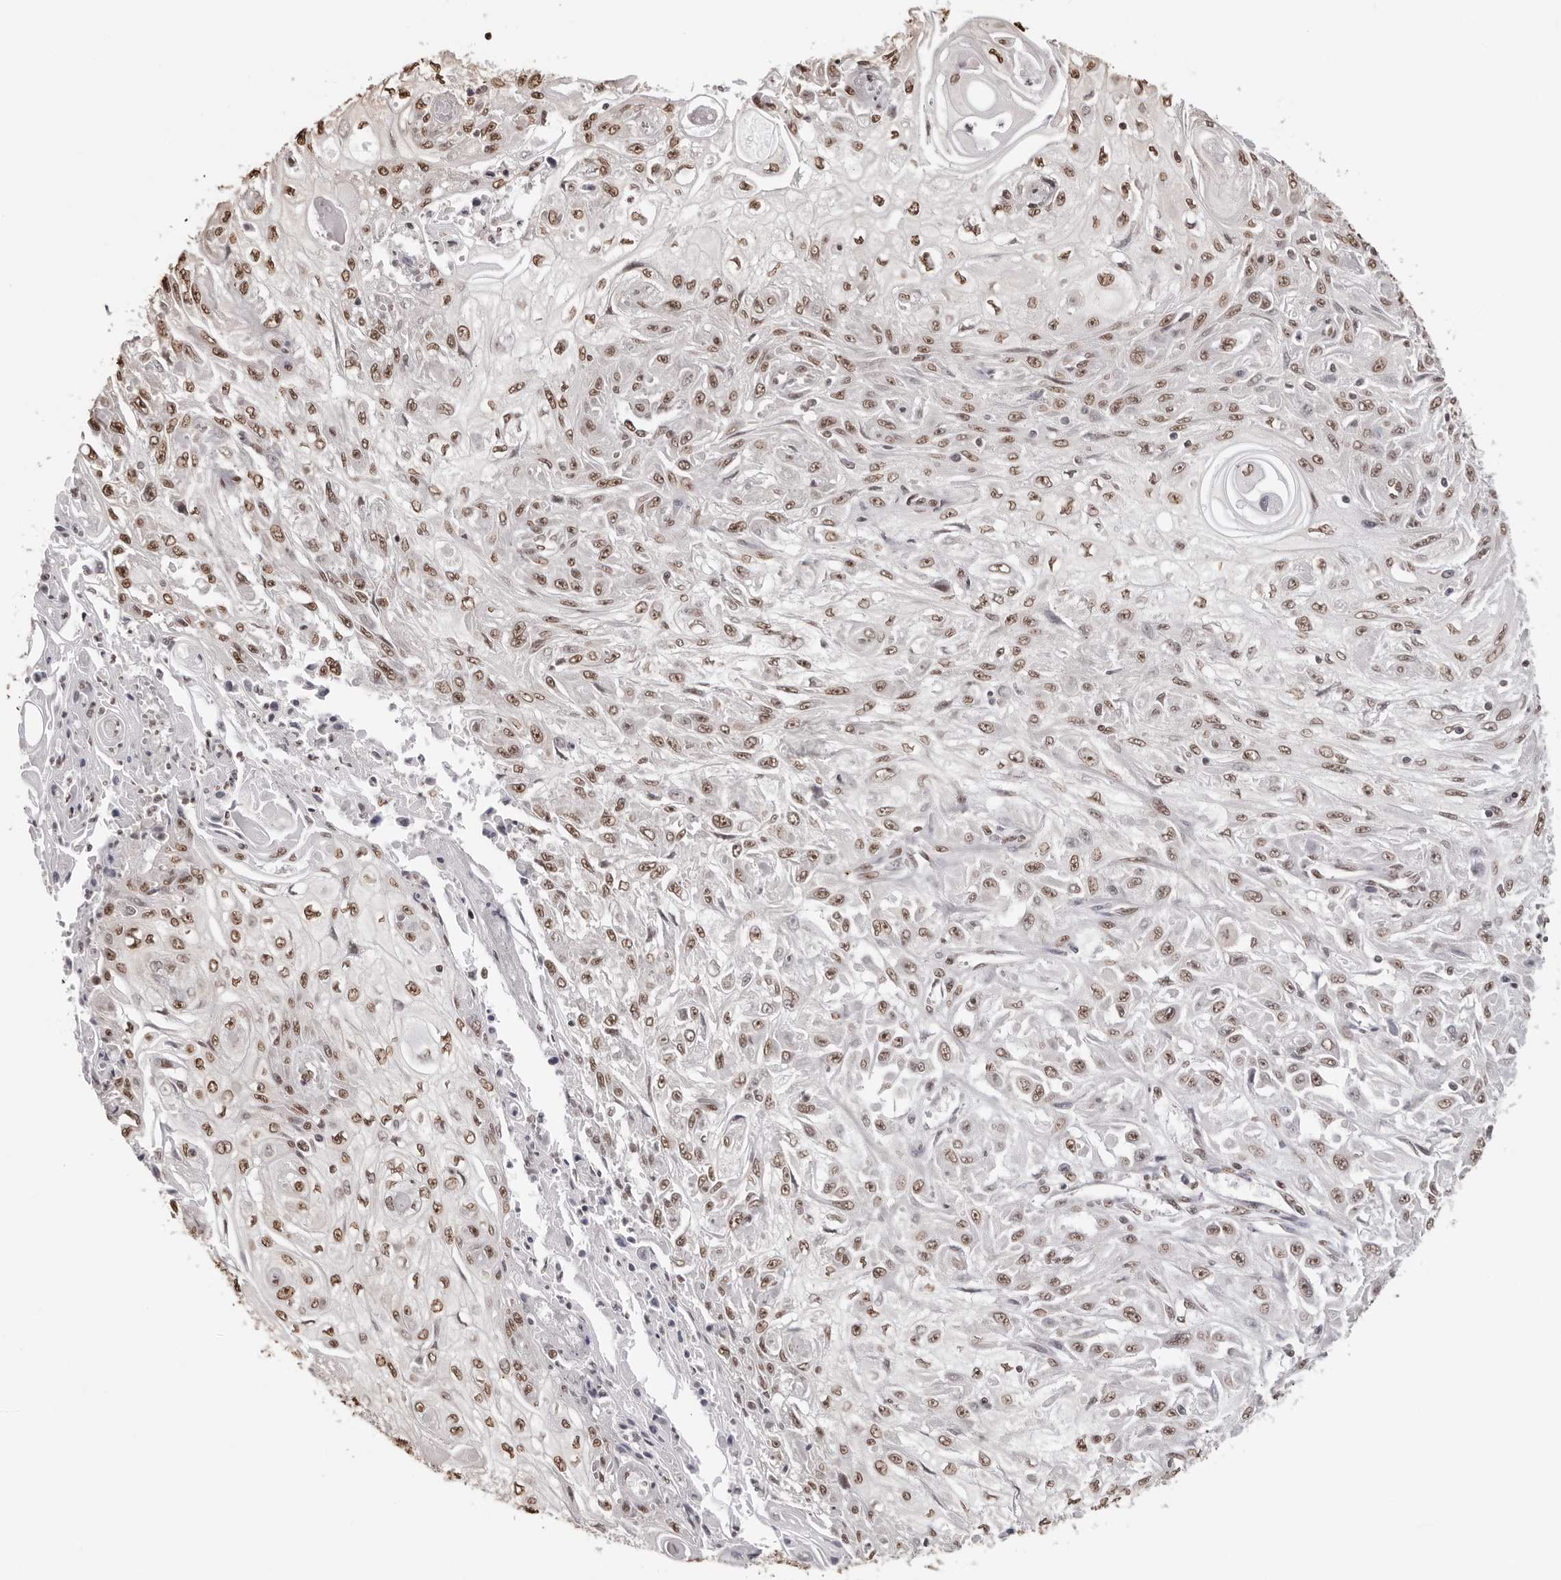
{"staining": {"intensity": "moderate", "quantity": ">75%", "location": "nuclear"}, "tissue": "skin cancer", "cell_type": "Tumor cells", "image_type": "cancer", "snomed": [{"axis": "morphology", "description": "Squamous cell carcinoma, NOS"}, {"axis": "morphology", "description": "Squamous cell carcinoma, metastatic, NOS"}, {"axis": "topography", "description": "Skin"}, {"axis": "topography", "description": "Lymph node"}], "caption": "High-power microscopy captured an immunohistochemistry (IHC) image of metastatic squamous cell carcinoma (skin), revealing moderate nuclear expression in about >75% of tumor cells.", "gene": "OLIG3", "patient": {"sex": "male", "age": 75}}